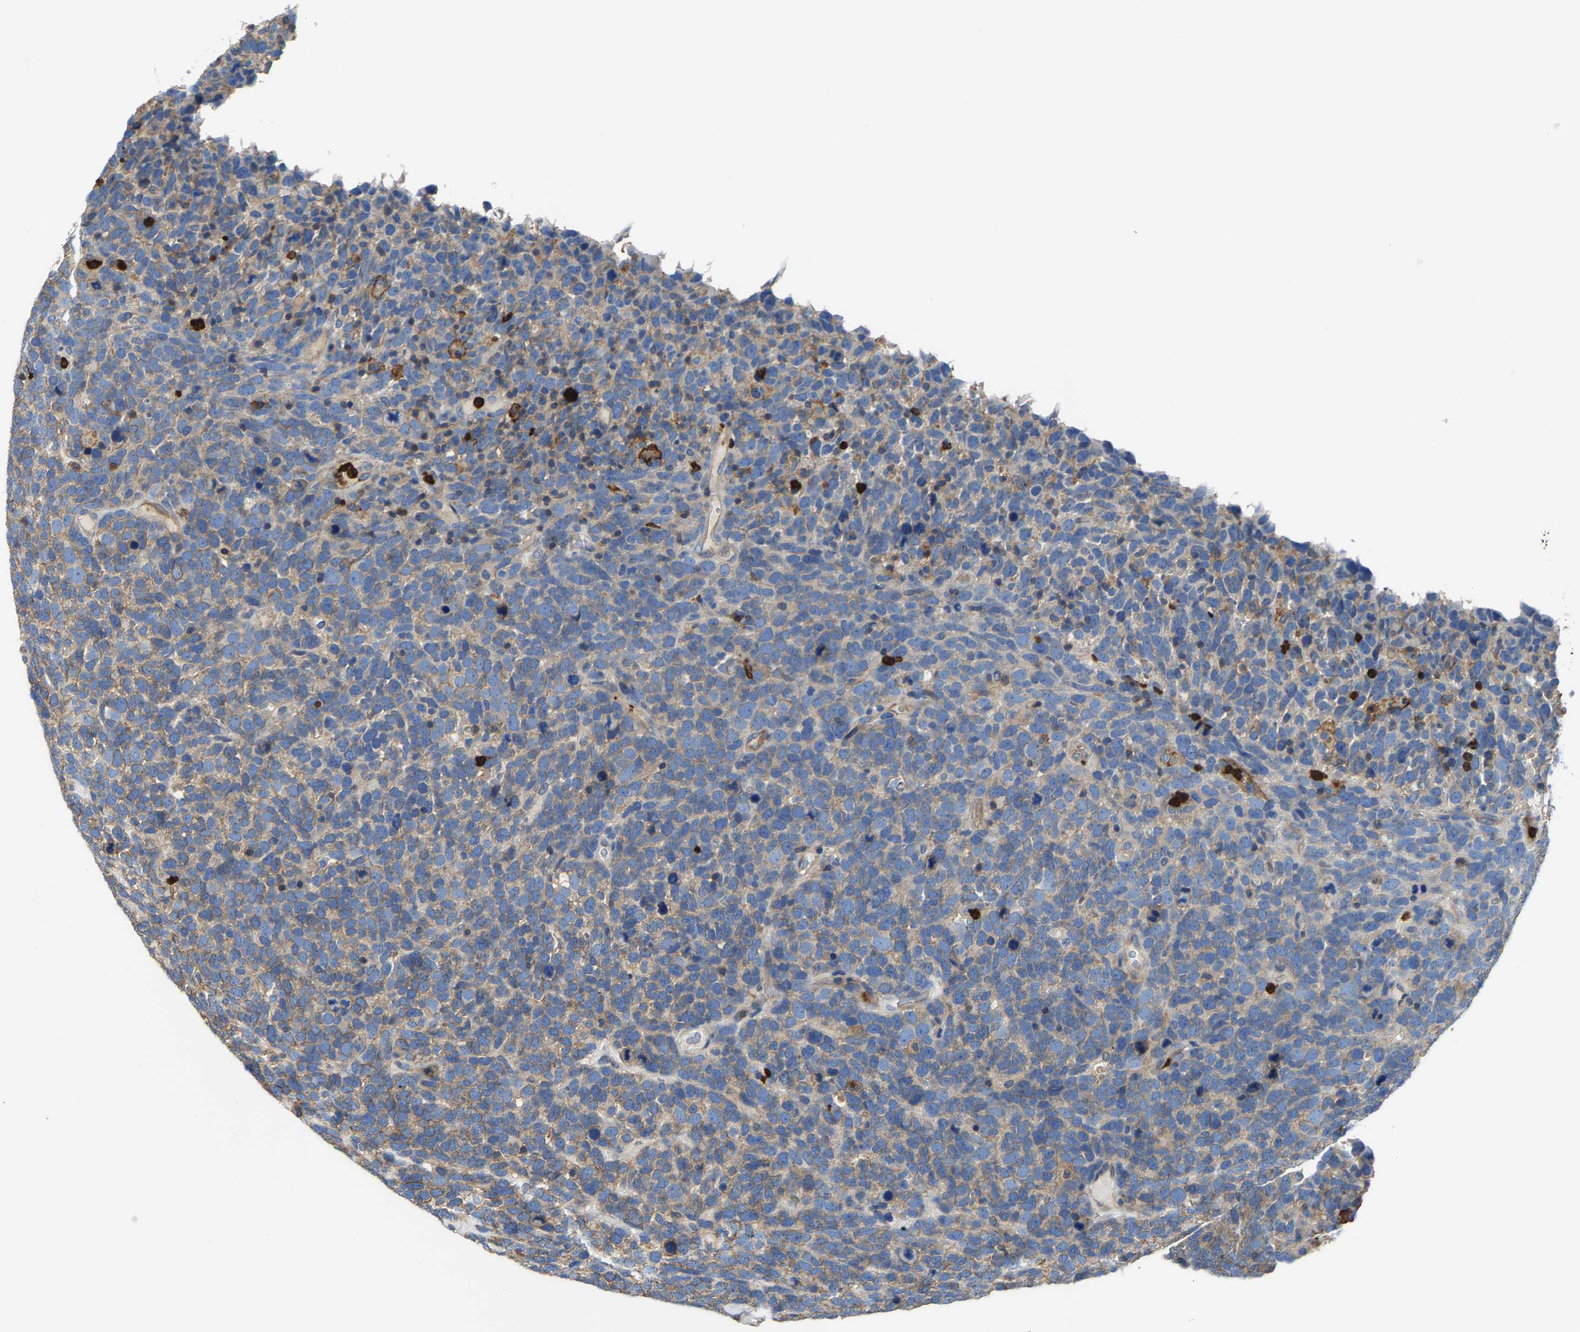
{"staining": {"intensity": "weak", "quantity": "25%-75%", "location": "cytoplasmic/membranous"}, "tissue": "urothelial cancer", "cell_type": "Tumor cells", "image_type": "cancer", "snomed": [{"axis": "morphology", "description": "Urothelial carcinoma, High grade"}, {"axis": "topography", "description": "Urinary bladder"}], "caption": "A high-resolution image shows immunohistochemistry staining of urothelial cancer, which displays weak cytoplasmic/membranous expression in about 25%-75% of tumor cells. Immunohistochemistry stains the protein of interest in brown and the nuclei are stained blue.", "gene": "TRAF6", "patient": {"sex": "female", "age": 82}}